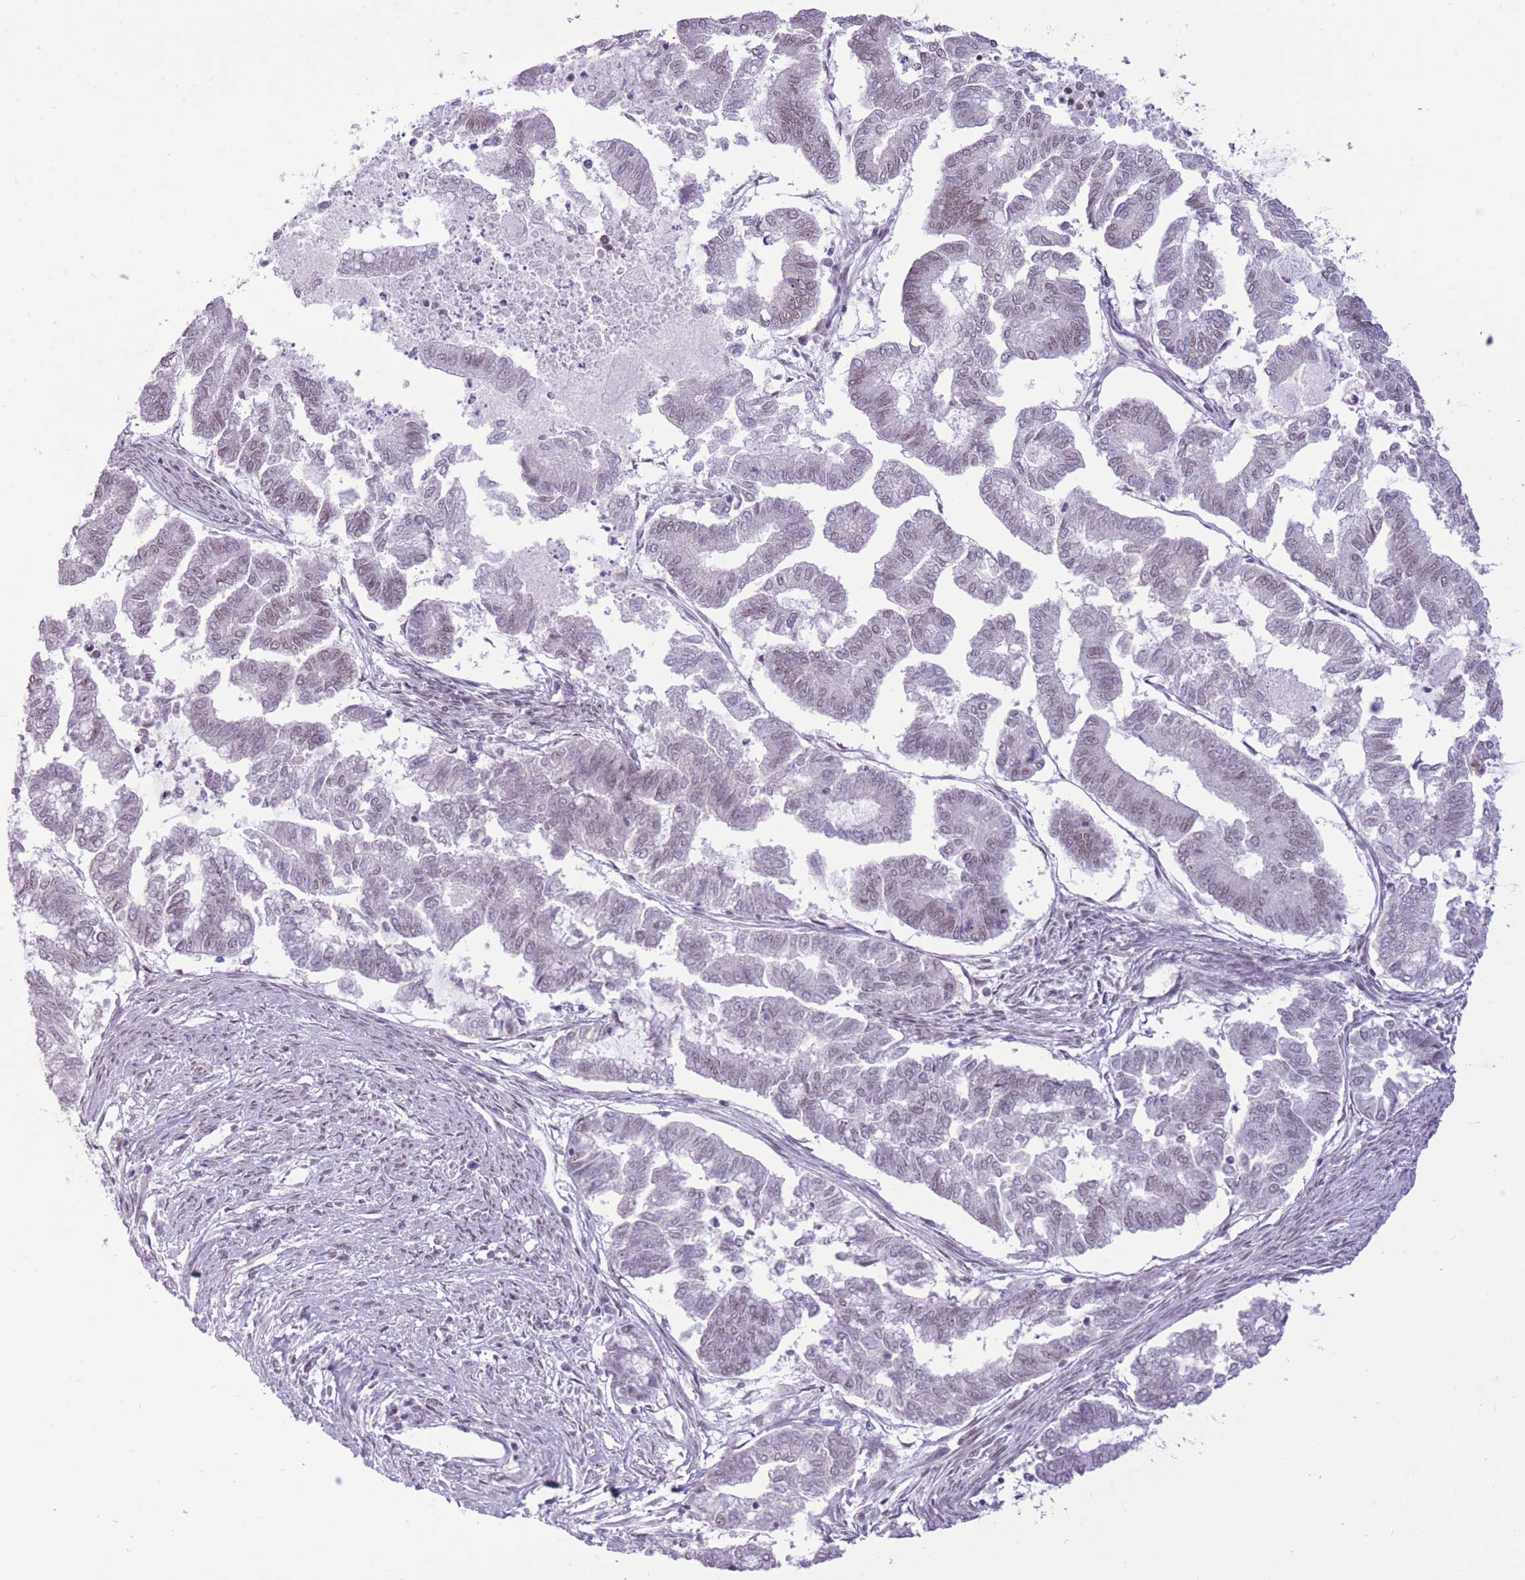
{"staining": {"intensity": "weak", "quantity": "<25%", "location": "nuclear"}, "tissue": "endometrial cancer", "cell_type": "Tumor cells", "image_type": "cancer", "snomed": [{"axis": "morphology", "description": "Adenocarcinoma, NOS"}, {"axis": "topography", "description": "Endometrium"}], "caption": "A micrograph of endometrial cancer stained for a protein demonstrates no brown staining in tumor cells. Nuclei are stained in blue.", "gene": "ZBED5", "patient": {"sex": "female", "age": 79}}